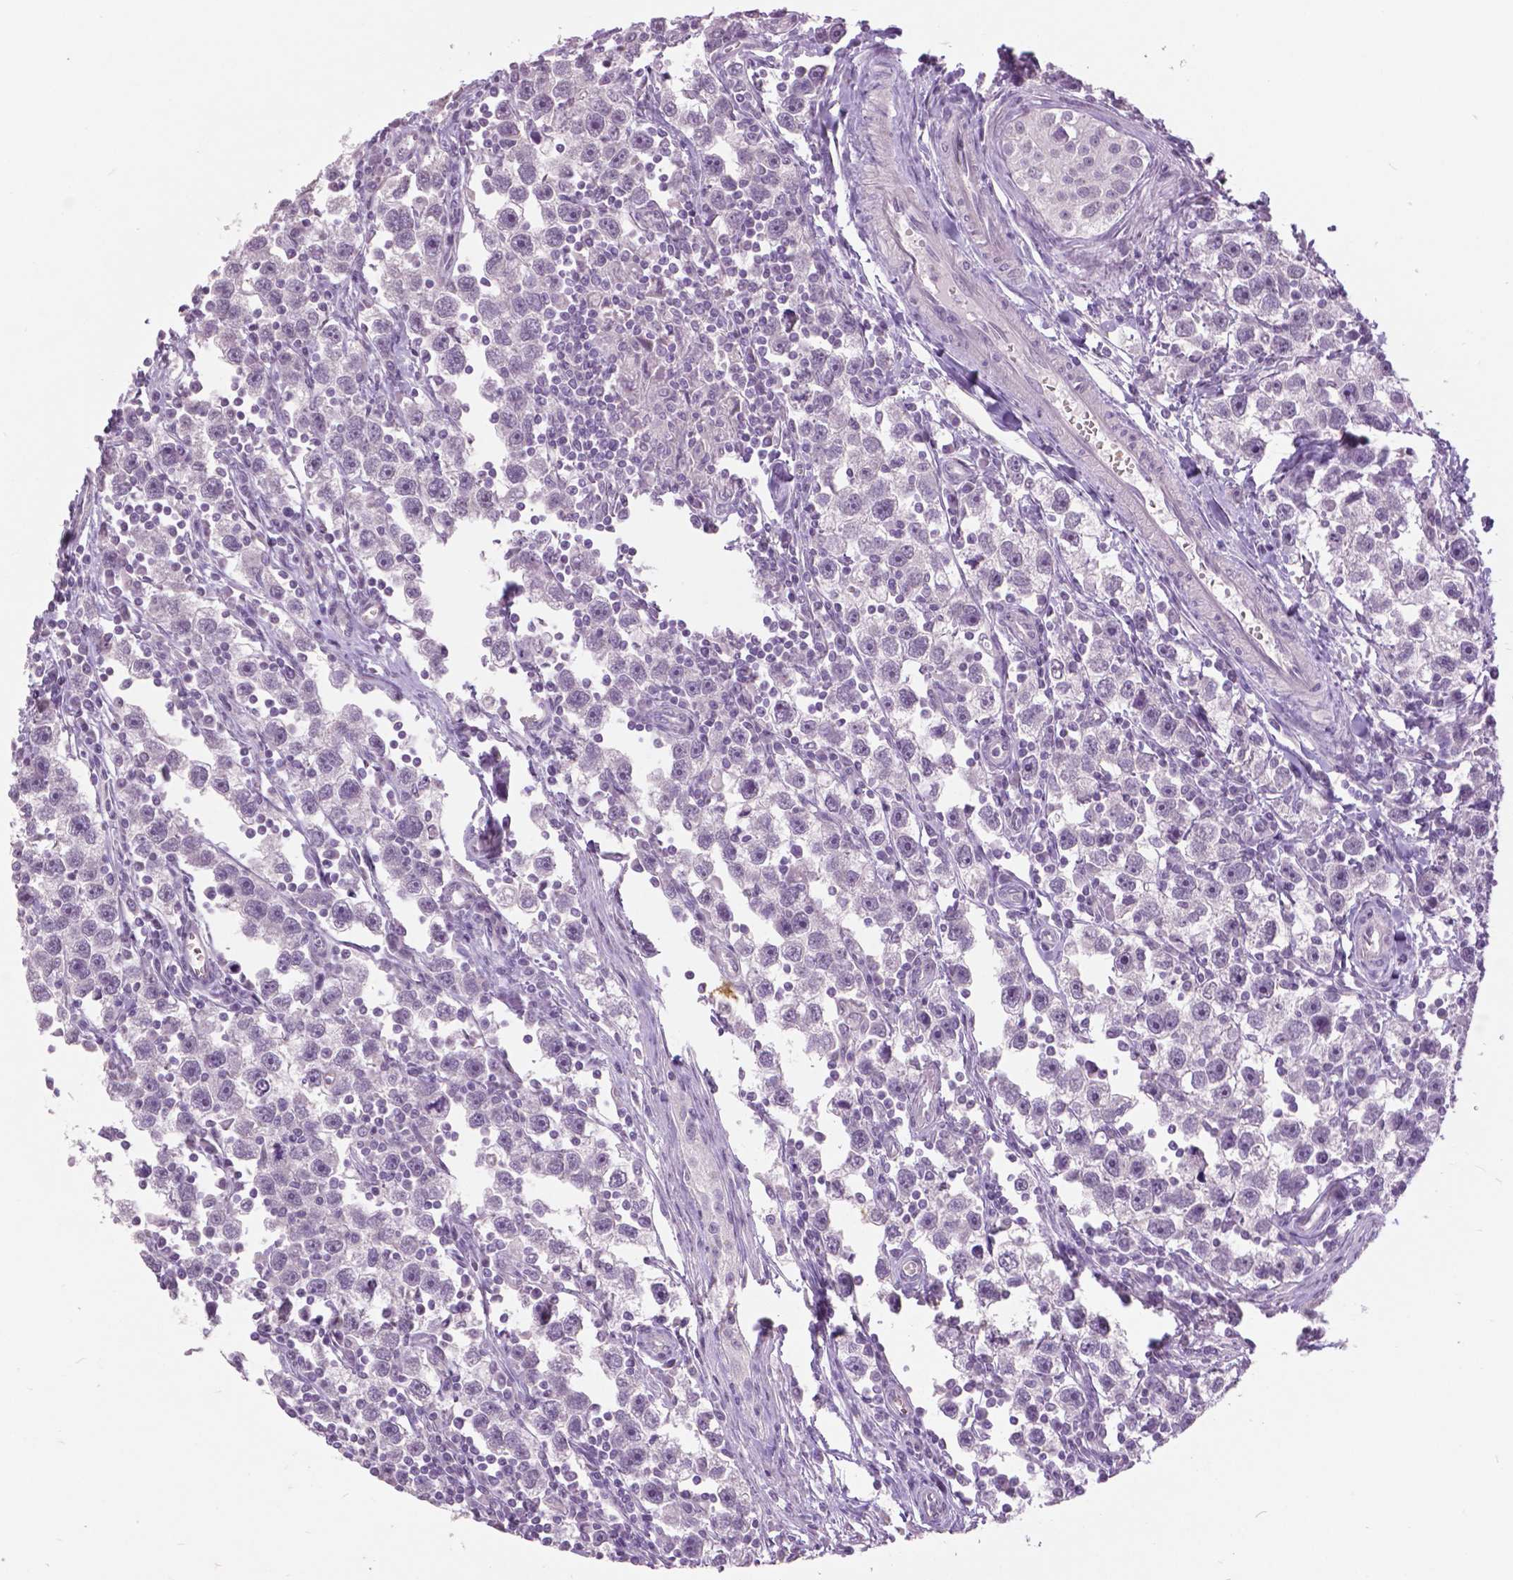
{"staining": {"intensity": "negative", "quantity": "none", "location": "none"}, "tissue": "testis cancer", "cell_type": "Tumor cells", "image_type": "cancer", "snomed": [{"axis": "morphology", "description": "Seminoma, NOS"}, {"axis": "topography", "description": "Testis"}], "caption": "Immunohistochemical staining of human seminoma (testis) shows no significant expression in tumor cells.", "gene": "GRIN2A", "patient": {"sex": "male", "age": 30}}